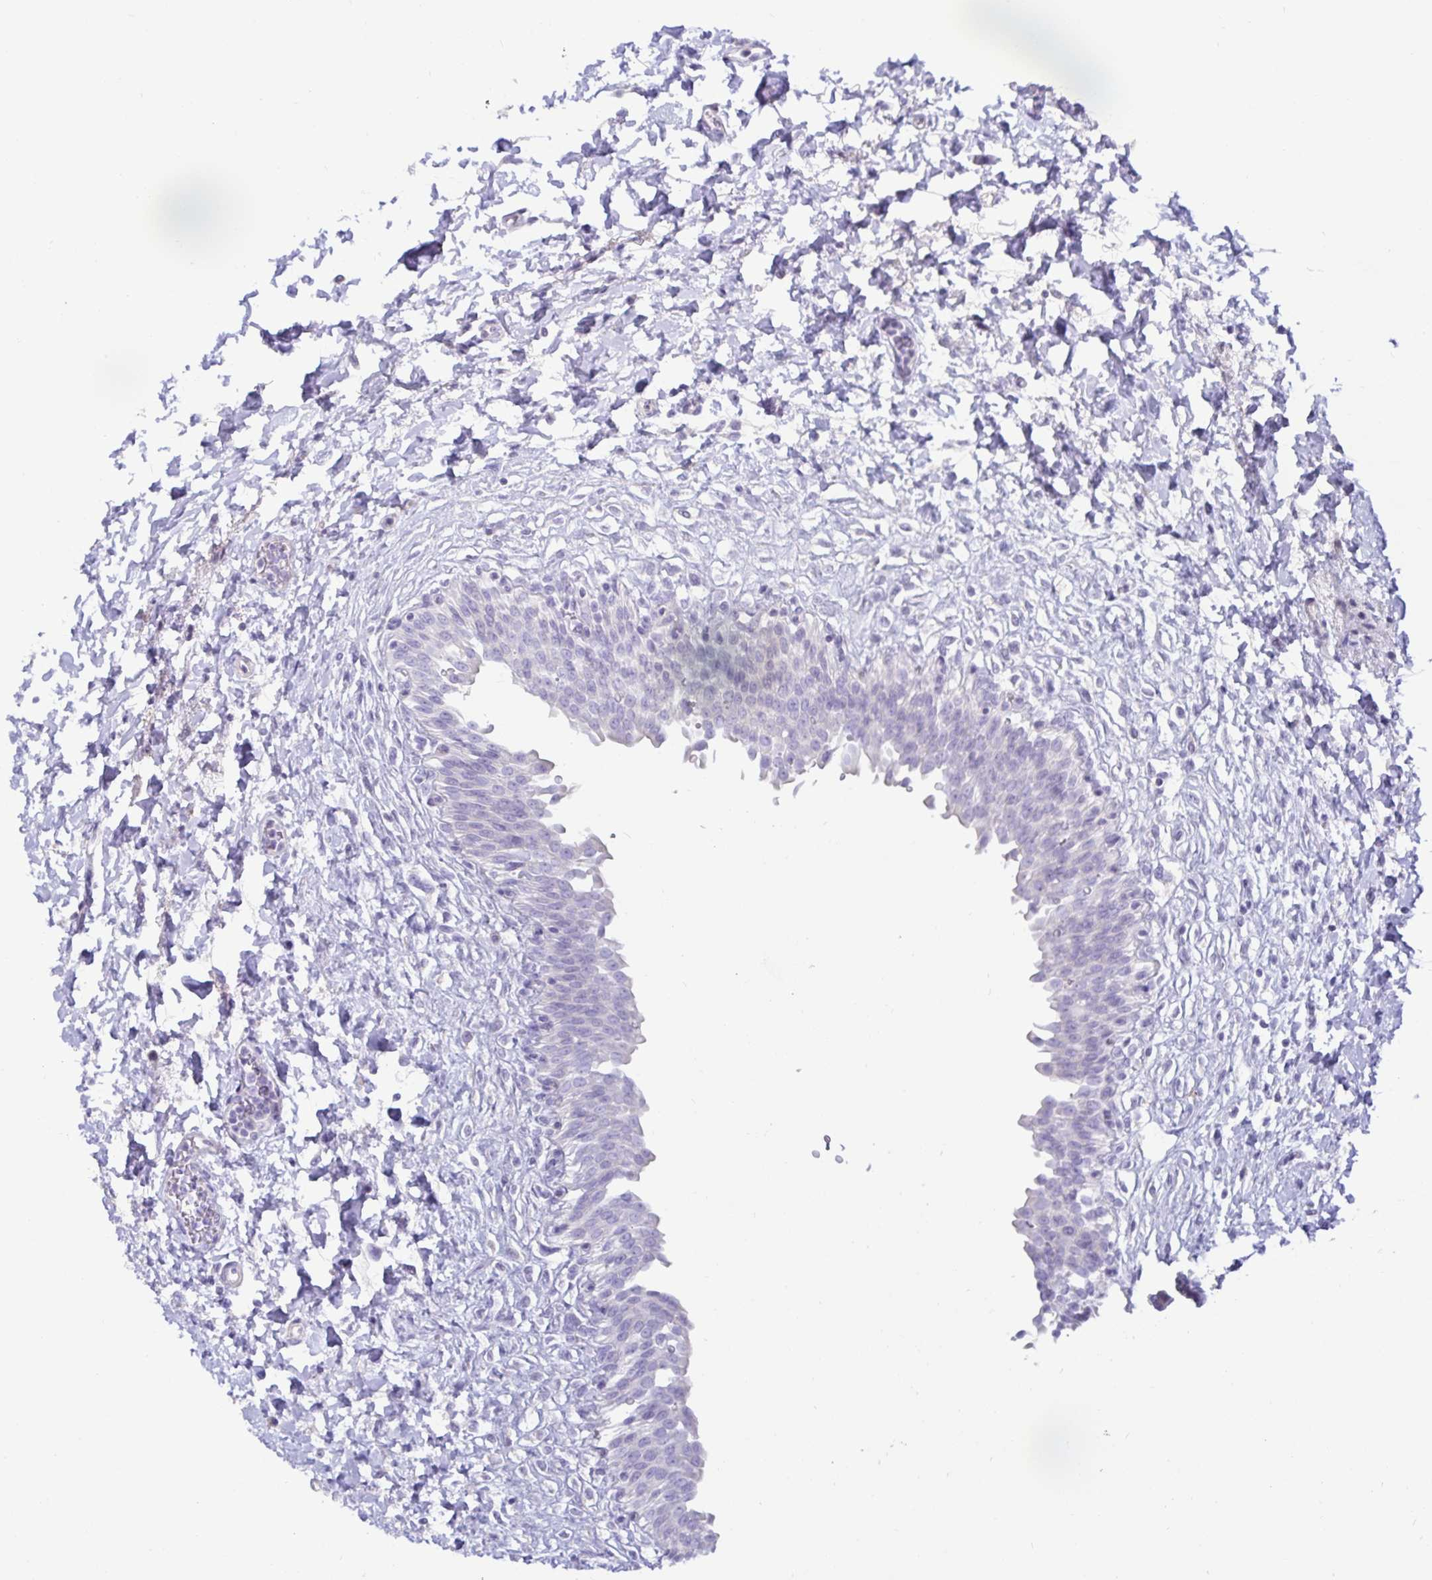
{"staining": {"intensity": "negative", "quantity": "none", "location": "none"}, "tissue": "urinary bladder", "cell_type": "Urothelial cells", "image_type": "normal", "snomed": [{"axis": "morphology", "description": "Normal tissue, NOS"}, {"axis": "topography", "description": "Urinary bladder"}], "caption": "Immunohistochemical staining of benign human urinary bladder shows no significant positivity in urothelial cells. (DAB (3,3'-diaminobenzidine) immunohistochemistry, high magnification).", "gene": "SPAG4", "patient": {"sex": "male", "age": 37}}